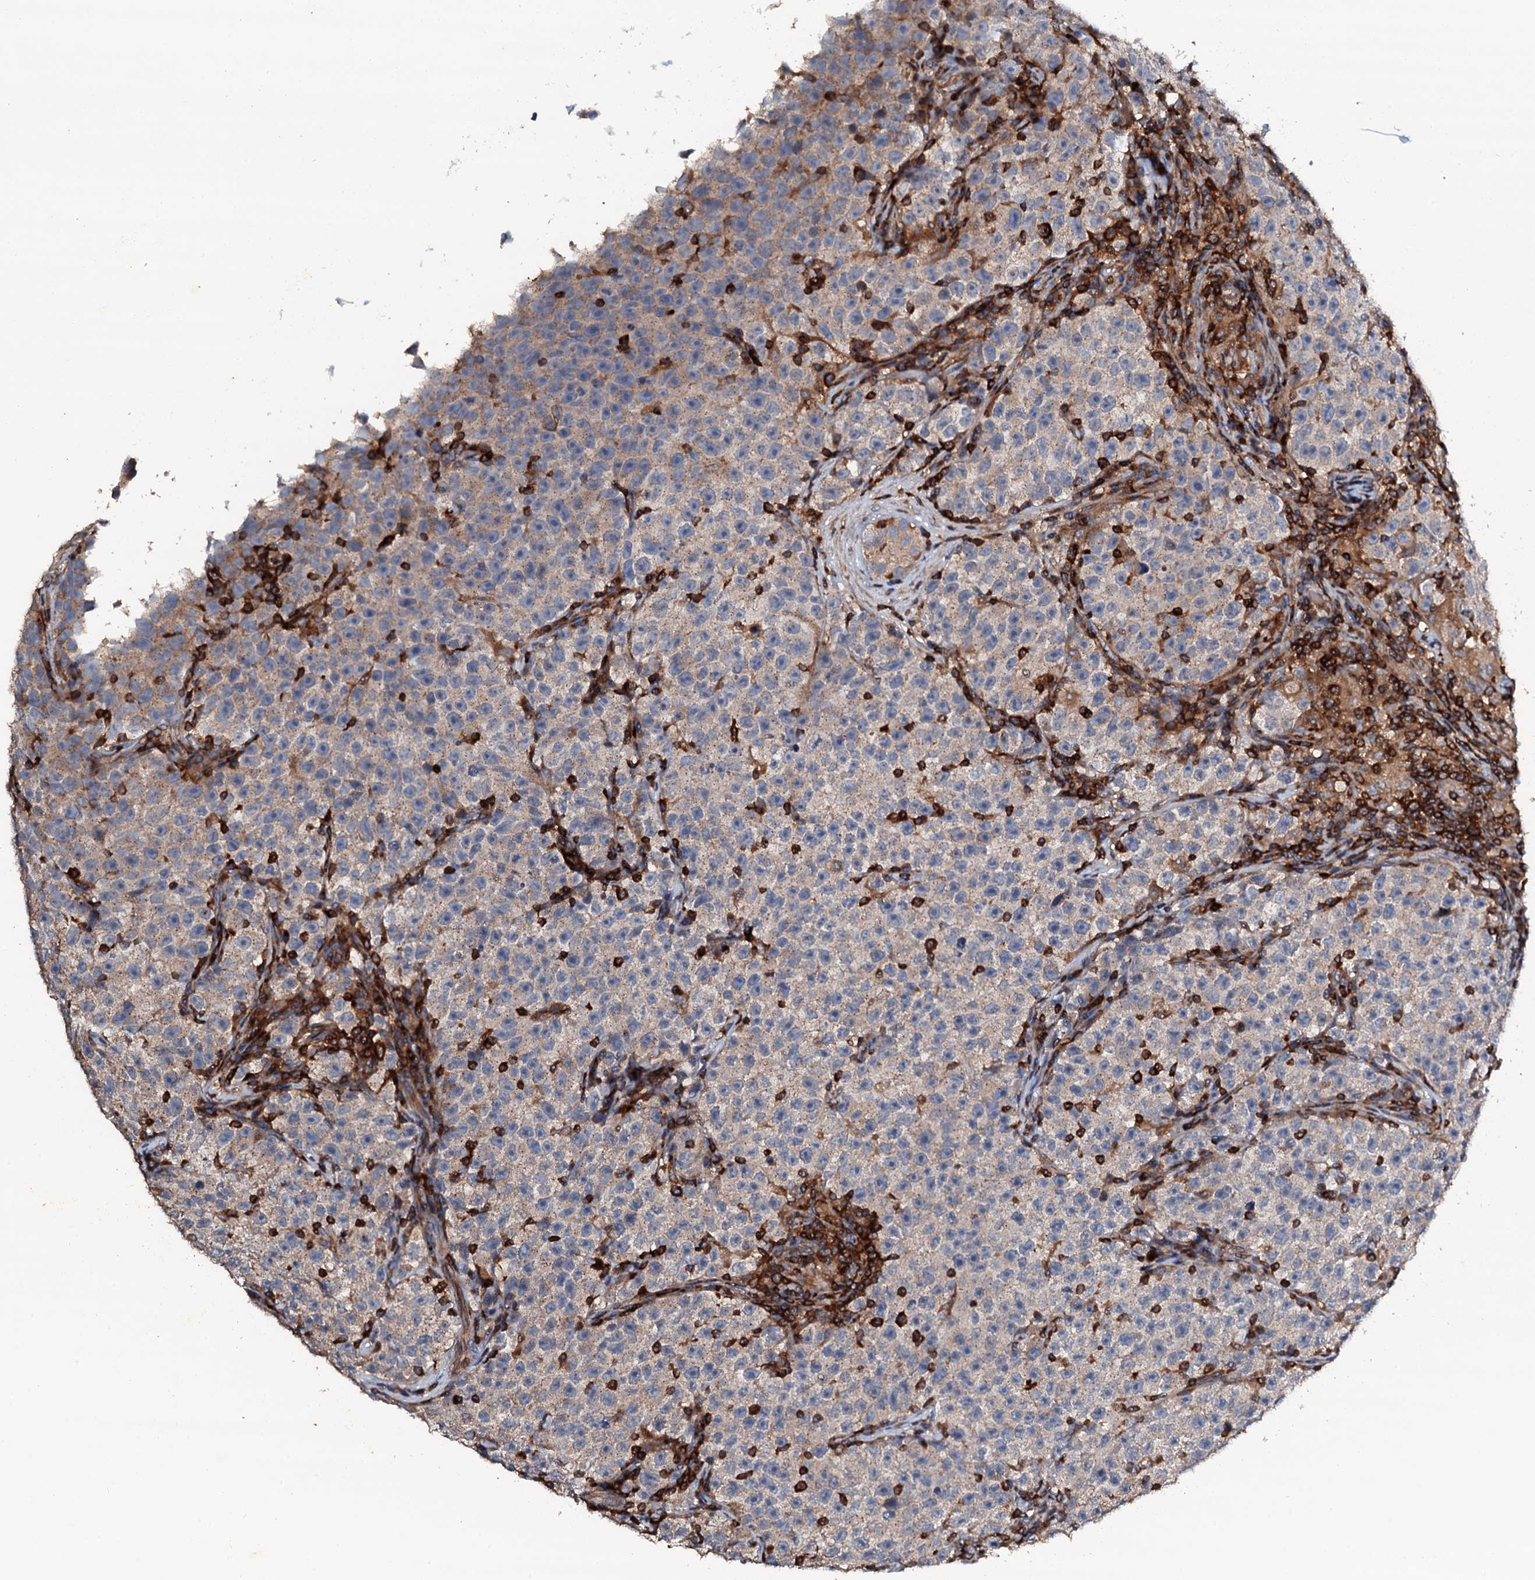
{"staining": {"intensity": "negative", "quantity": "none", "location": "none"}, "tissue": "testis cancer", "cell_type": "Tumor cells", "image_type": "cancer", "snomed": [{"axis": "morphology", "description": "Seminoma, NOS"}, {"axis": "topography", "description": "Testis"}], "caption": "An image of testis cancer stained for a protein demonstrates no brown staining in tumor cells.", "gene": "GRK2", "patient": {"sex": "male", "age": 22}}